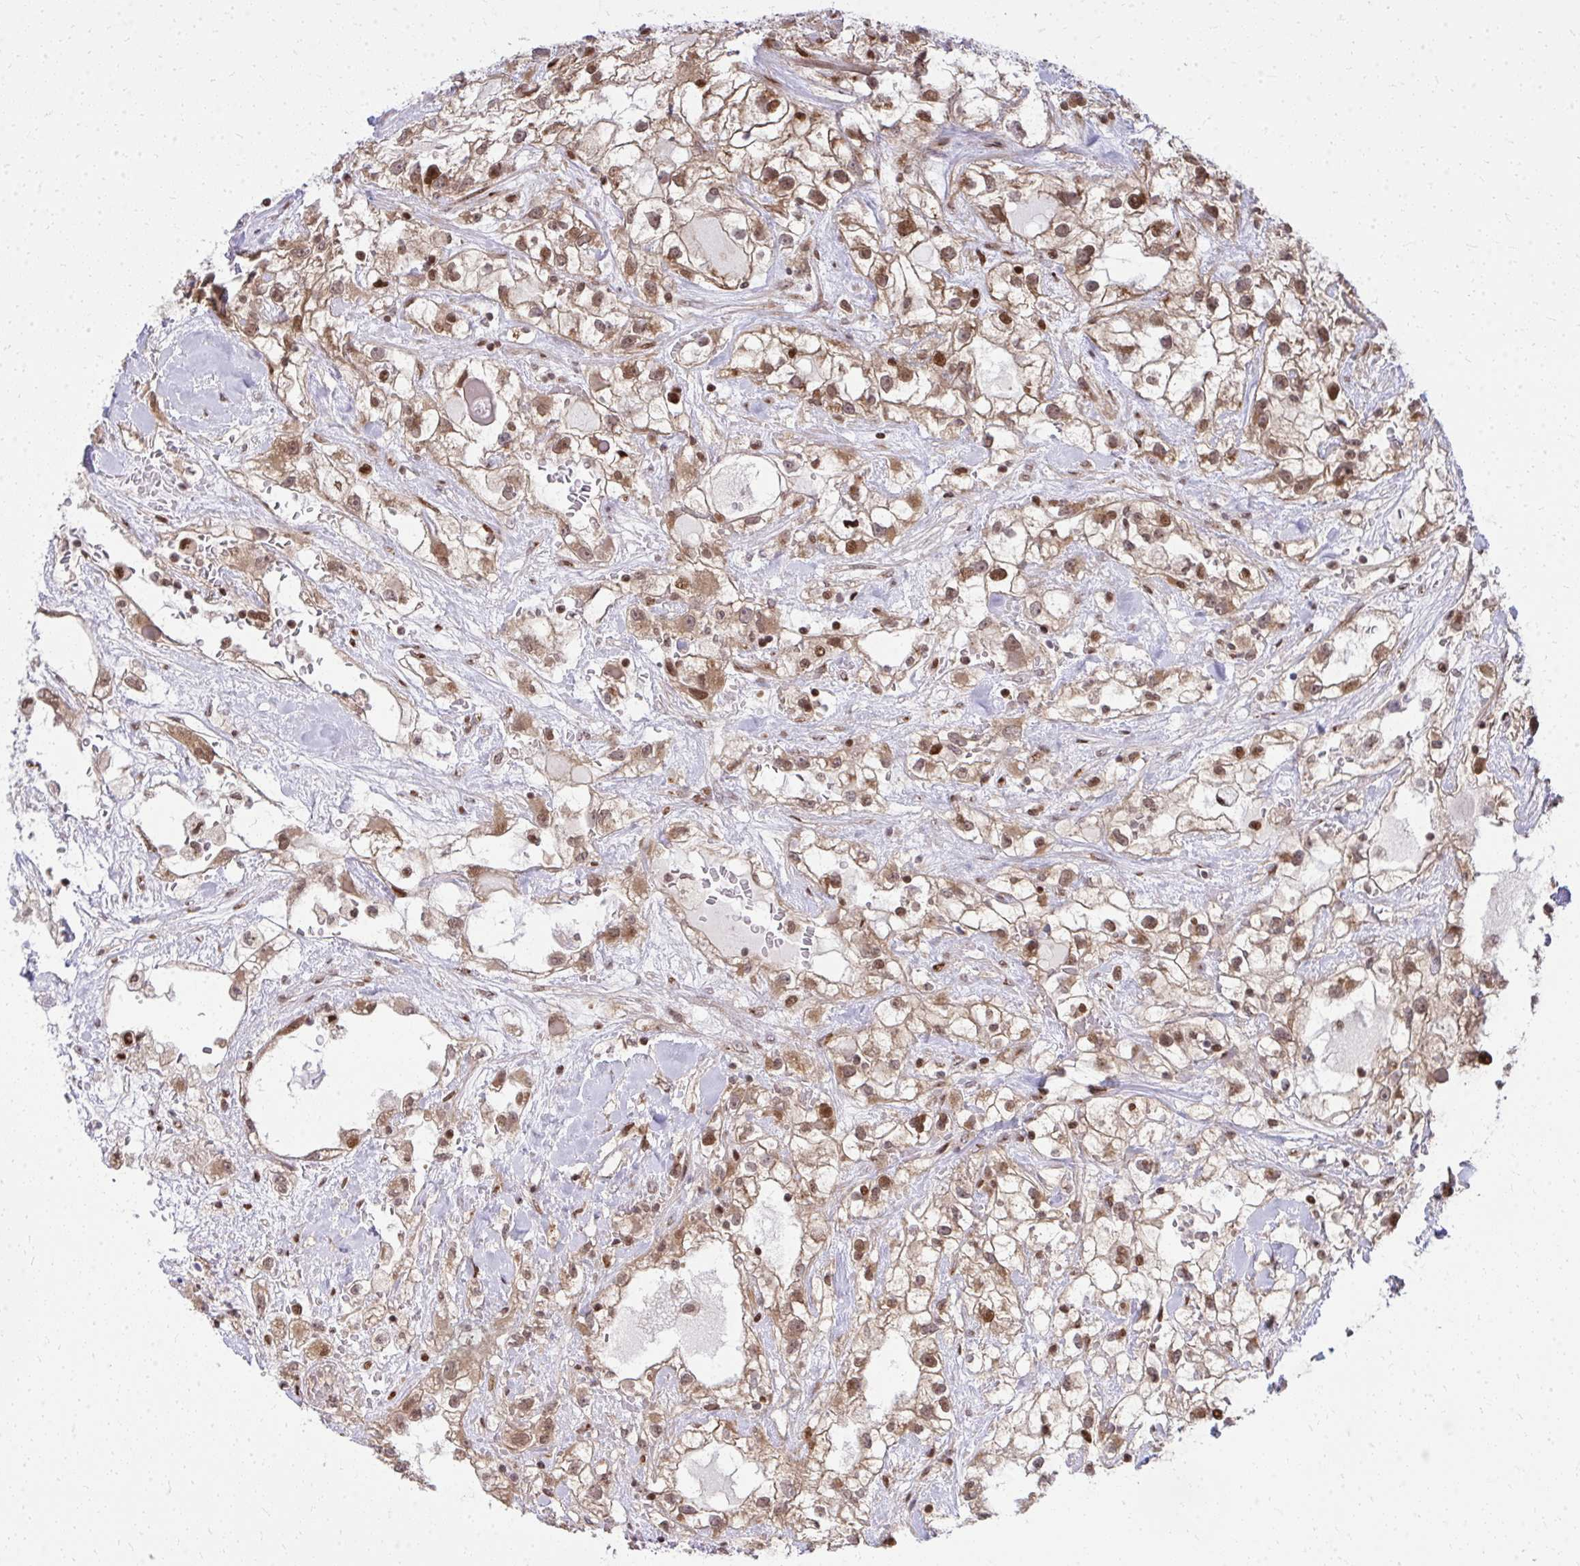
{"staining": {"intensity": "moderate", "quantity": ">75%", "location": "cytoplasmic/membranous,nuclear"}, "tissue": "renal cancer", "cell_type": "Tumor cells", "image_type": "cancer", "snomed": [{"axis": "morphology", "description": "Adenocarcinoma, NOS"}, {"axis": "topography", "description": "Kidney"}], "caption": "Renal adenocarcinoma stained for a protein displays moderate cytoplasmic/membranous and nuclear positivity in tumor cells.", "gene": "PIGY", "patient": {"sex": "male", "age": 59}}